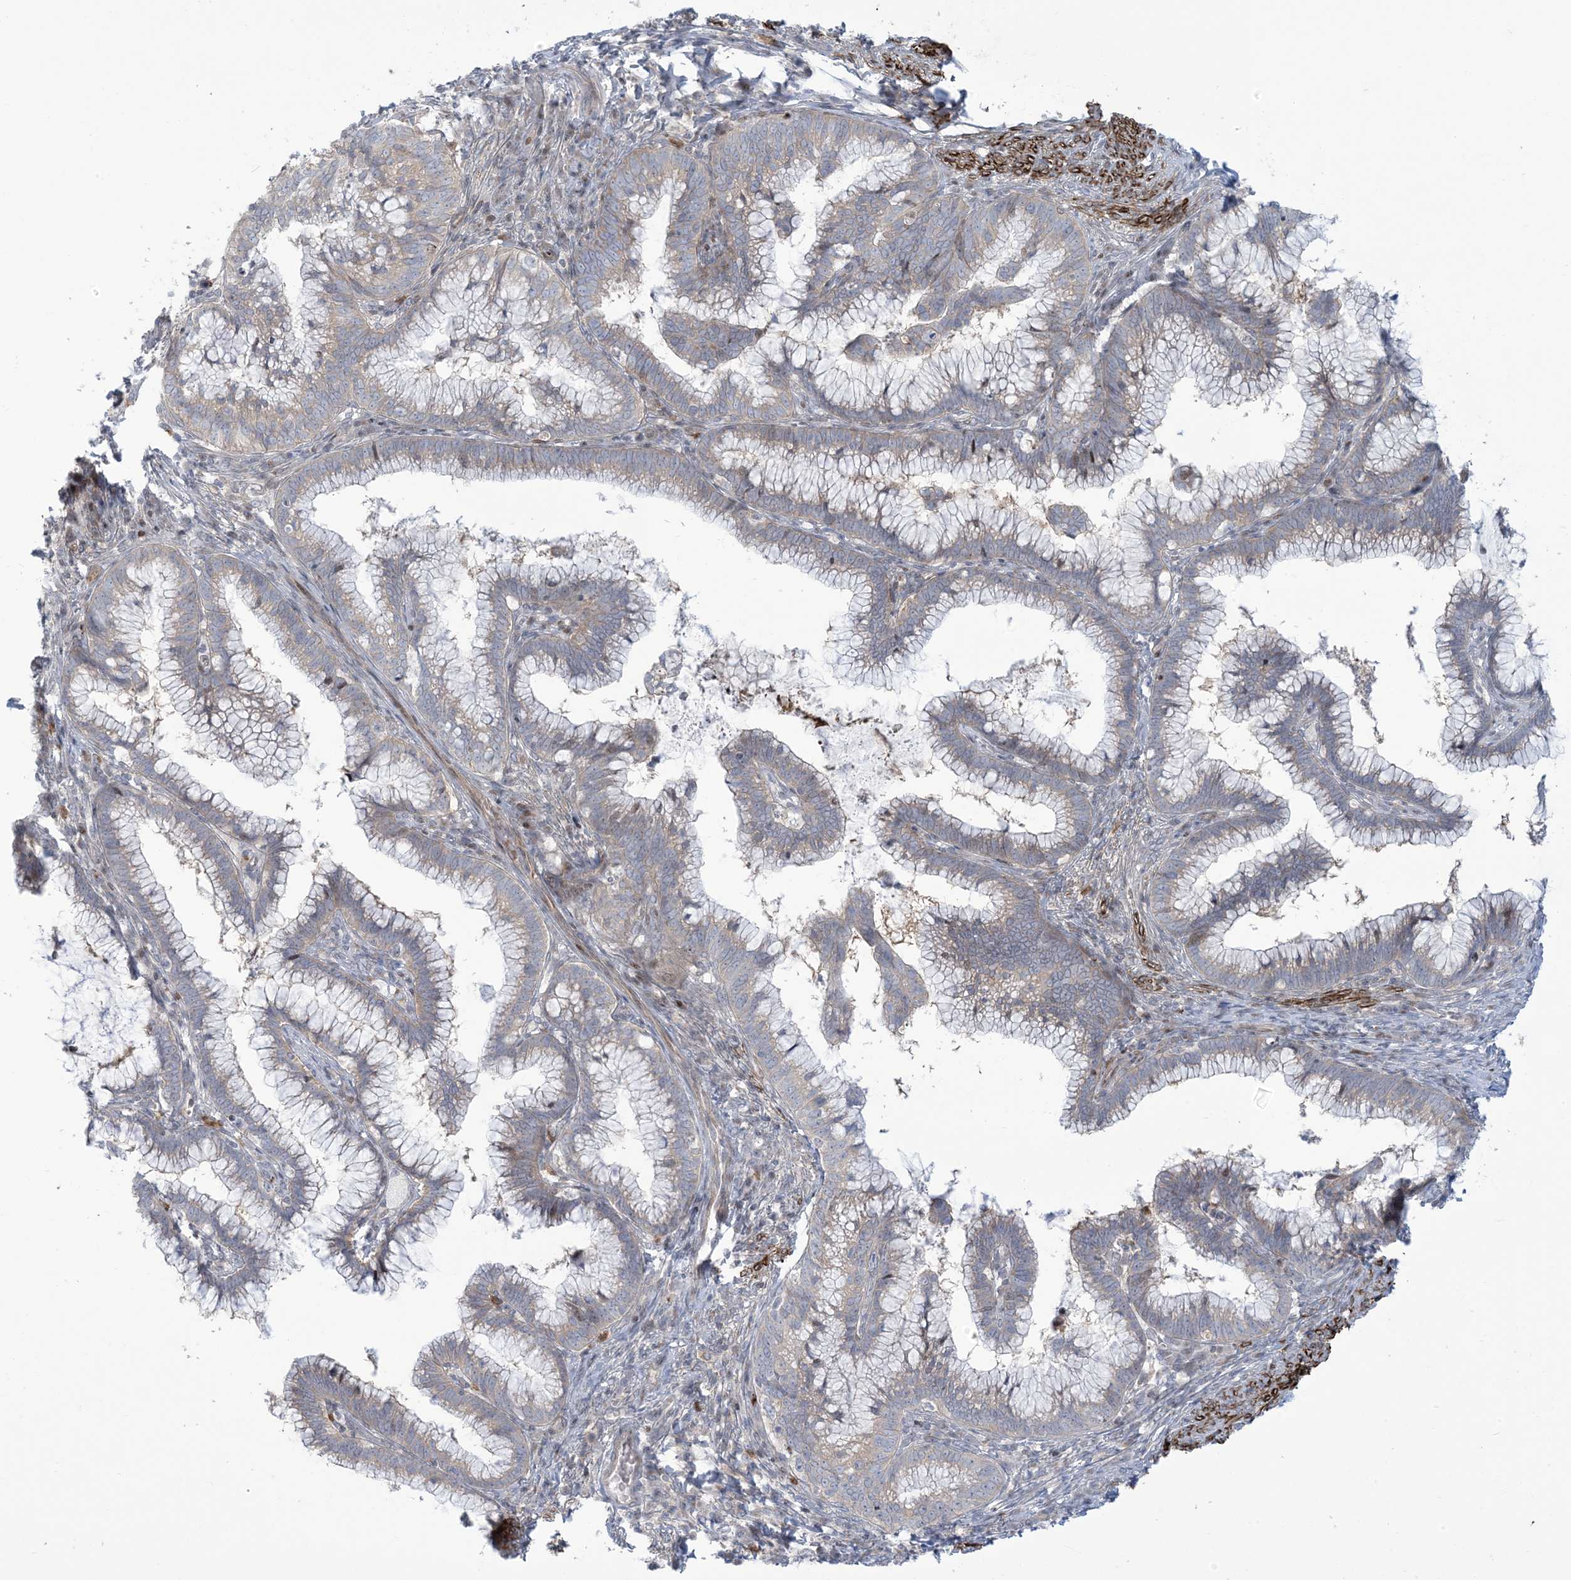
{"staining": {"intensity": "weak", "quantity": "<25%", "location": "cytoplasmic/membranous"}, "tissue": "cervical cancer", "cell_type": "Tumor cells", "image_type": "cancer", "snomed": [{"axis": "morphology", "description": "Adenocarcinoma, NOS"}, {"axis": "topography", "description": "Cervix"}], "caption": "High power microscopy image of an immunohistochemistry (IHC) image of adenocarcinoma (cervical), revealing no significant expression in tumor cells. (Brightfield microscopy of DAB immunohistochemistry (IHC) at high magnification).", "gene": "AFTPH", "patient": {"sex": "female", "age": 36}}